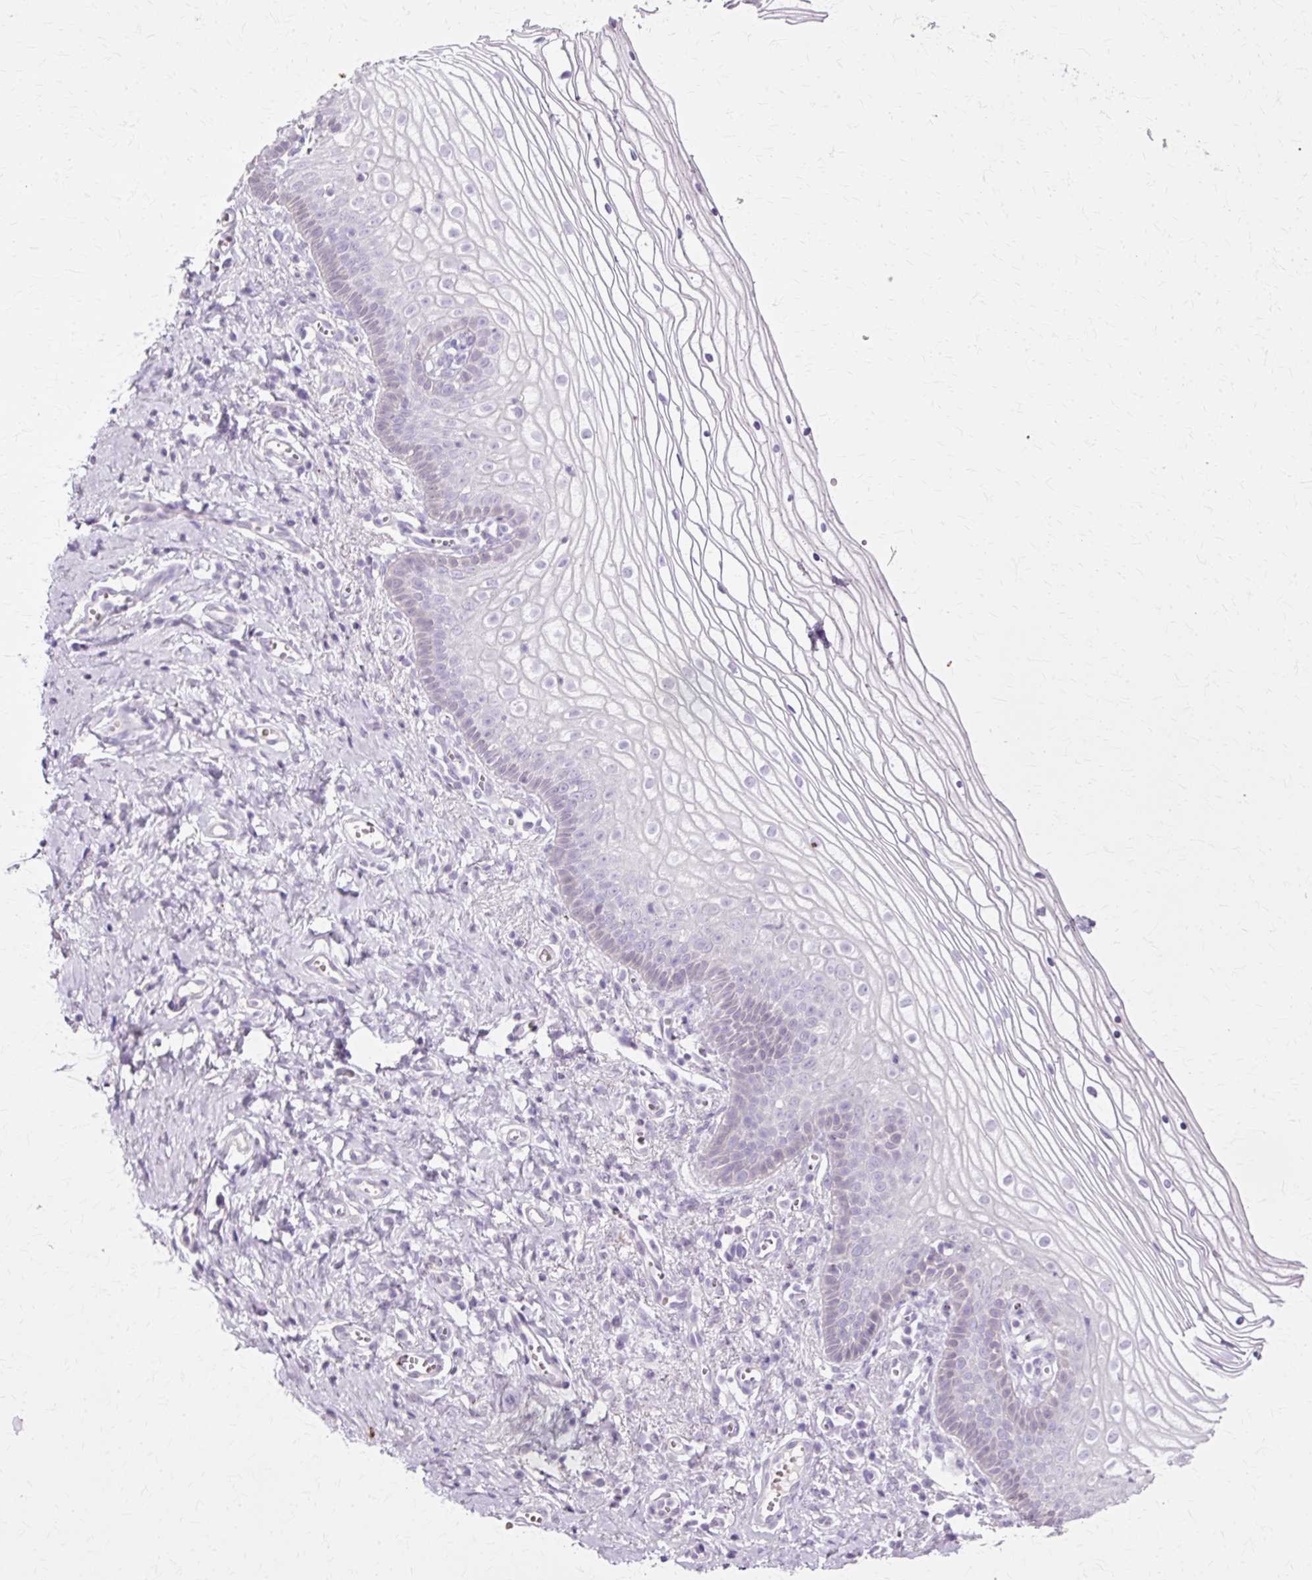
{"staining": {"intensity": "negative", "quantity": "none", "location": "none"}, "tissue": "vagina", "cell_type": "Squamous epithelial cells", "image_type": "normal", "snomed": [{"axis": "morphology", "description": "Normal tissue, NOS"}, {"axis": "topography", "description": "Vagina"}], "caption": "The micrograph demonstrates no staining of squamous epithelial cells in normal vagina. (DAB immunohistochemistry (IHC) visualized using brightfield microscopy, high magnification).", "gene": "VN1R2", "patient": {"sex": "female", "age": 56}}